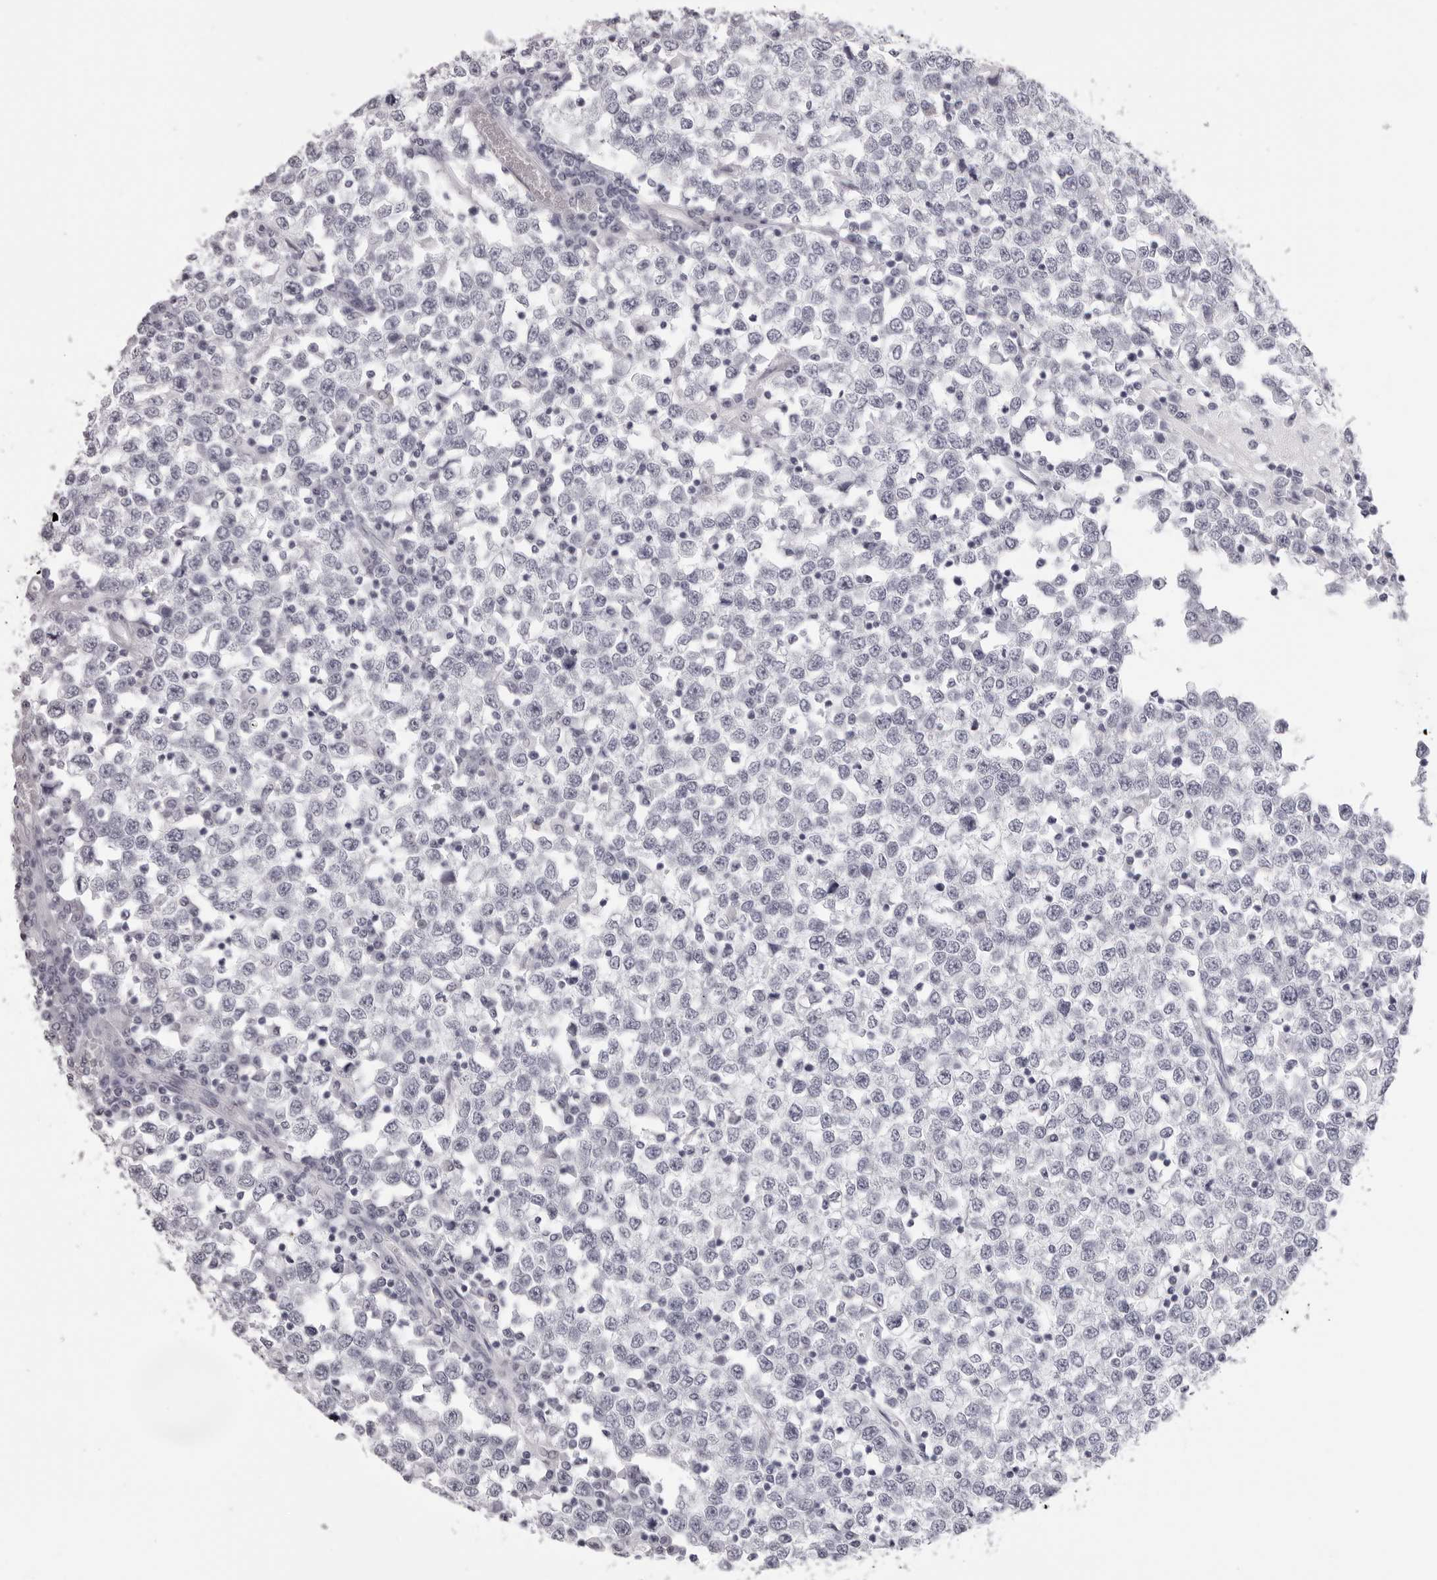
{"staining": {"intensity": "negative", "quantity": "none", "location": "none"}, "tissue": "testis cancer", "cell_type": "Tumor cells", "image_type": "cancer", "snomed": [{"axis": "morphology", "description": "Seminoma, NOS"}, {"axis": "topography", "description": "Testis"}], "caption": "Histopathology image shows no protein expression in tumor cells of testis cancer (seminoma) tissue. (DAB (3,3'-diaminobenzidine) immunohistochemistry (IHC) visualized using brightfield microscopy, high magnification).", "gene": "MAFK", "patient": {"sex": "male", "age": 65}}